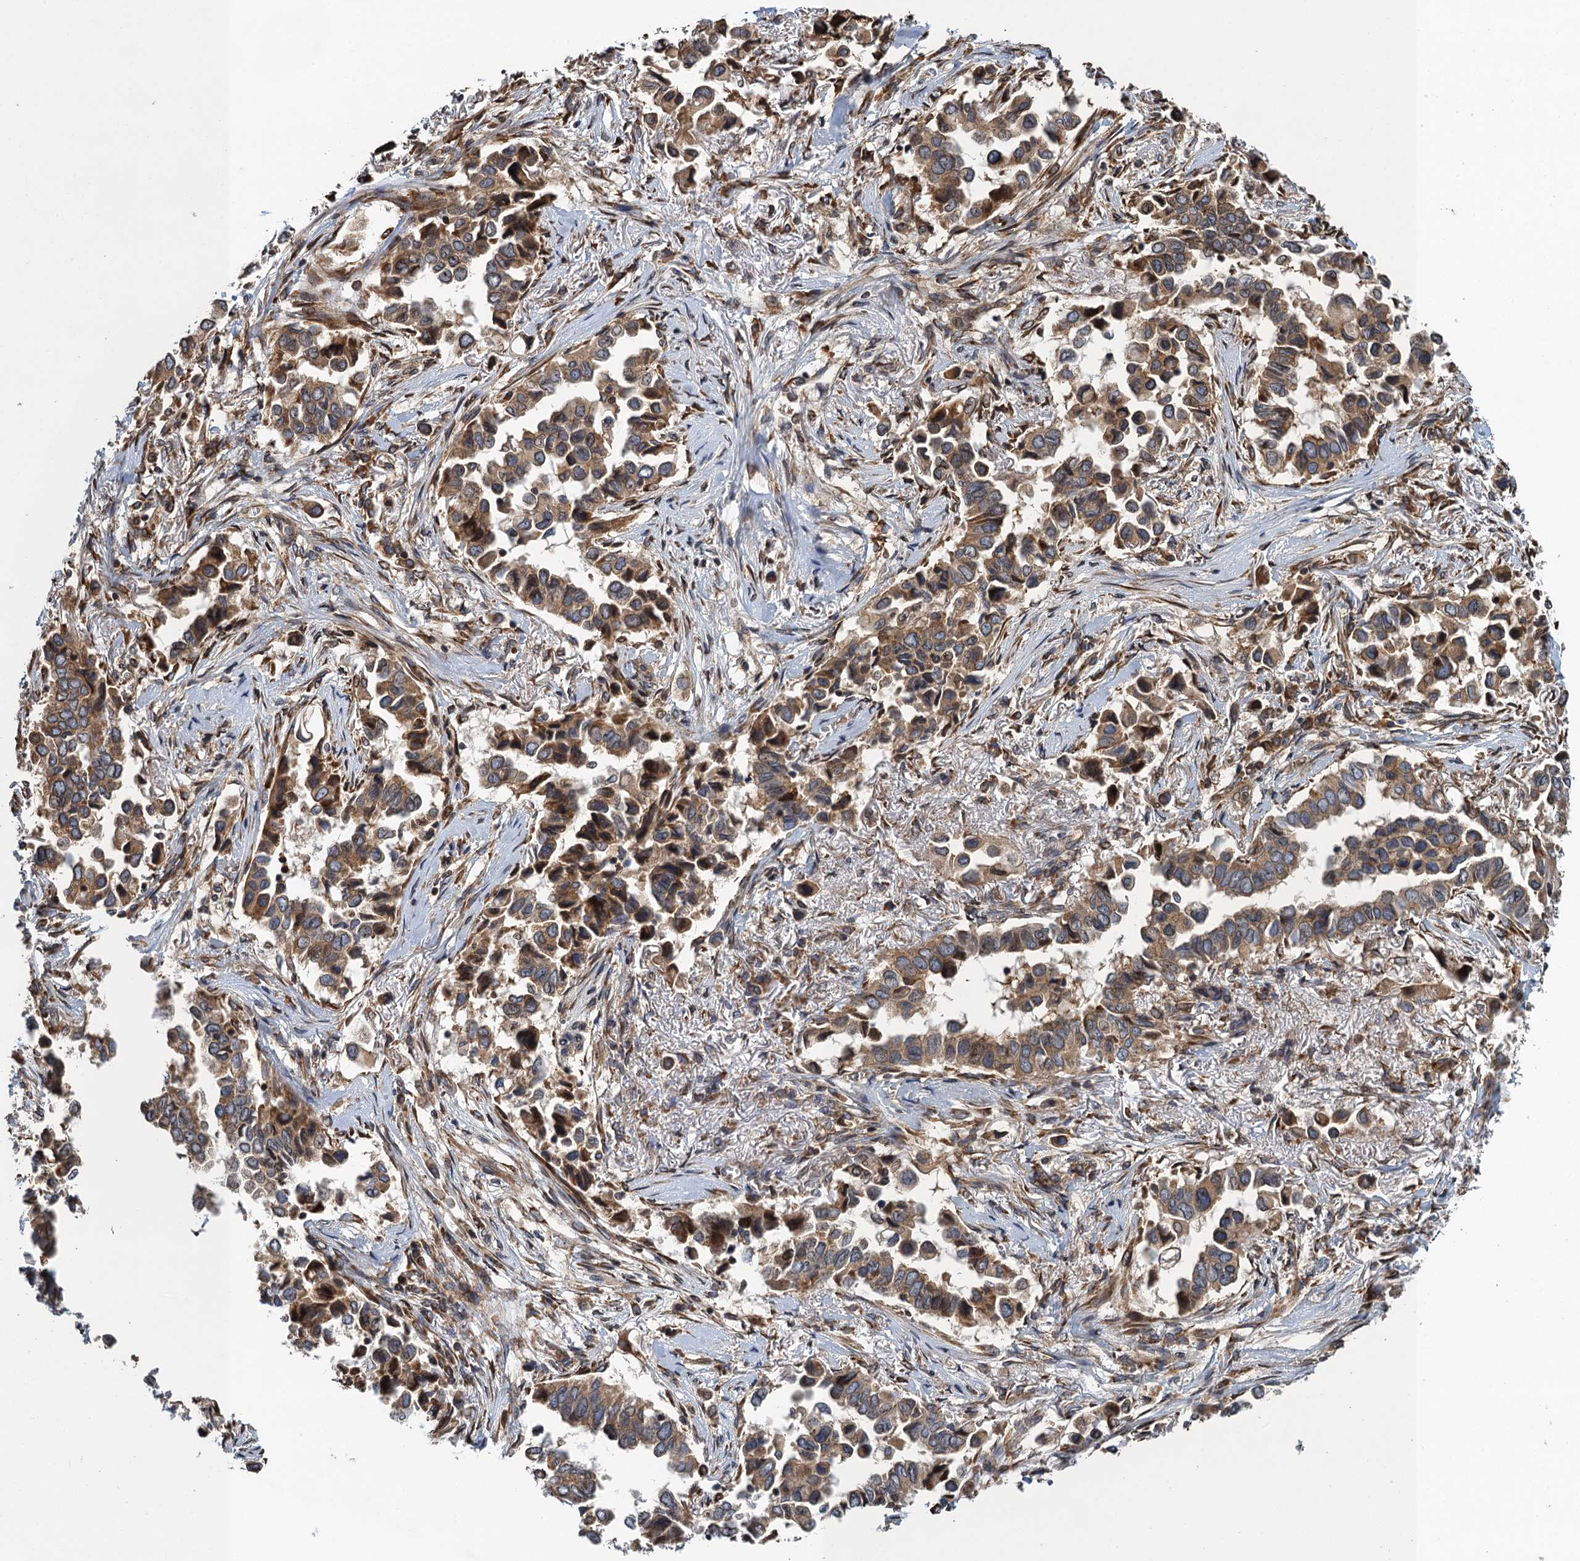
{"staining": {"intensity": "moderate", "quantity": ">75%", "location": "cytoplasmic/membranous"}, "tissue": "lung cancer", "cell_type": "Tumor cells", "image_type": "cancer", "snomed": [{"axis": "morphology", "description": "Adenocarcinoma, NOS"}, {"axis": "topography", "description": "Lung"}], "caption": "High-power microscopy captured an immunohistochemistry image of lung cancer, revealing moderate cytoplasmic/membranous expression in about >75% of tumor cells. (Brightfield microscopy of DAB IHC at high magnification).", "gene": "MDM1", "patient": {"sex": "female", "age": 76}}